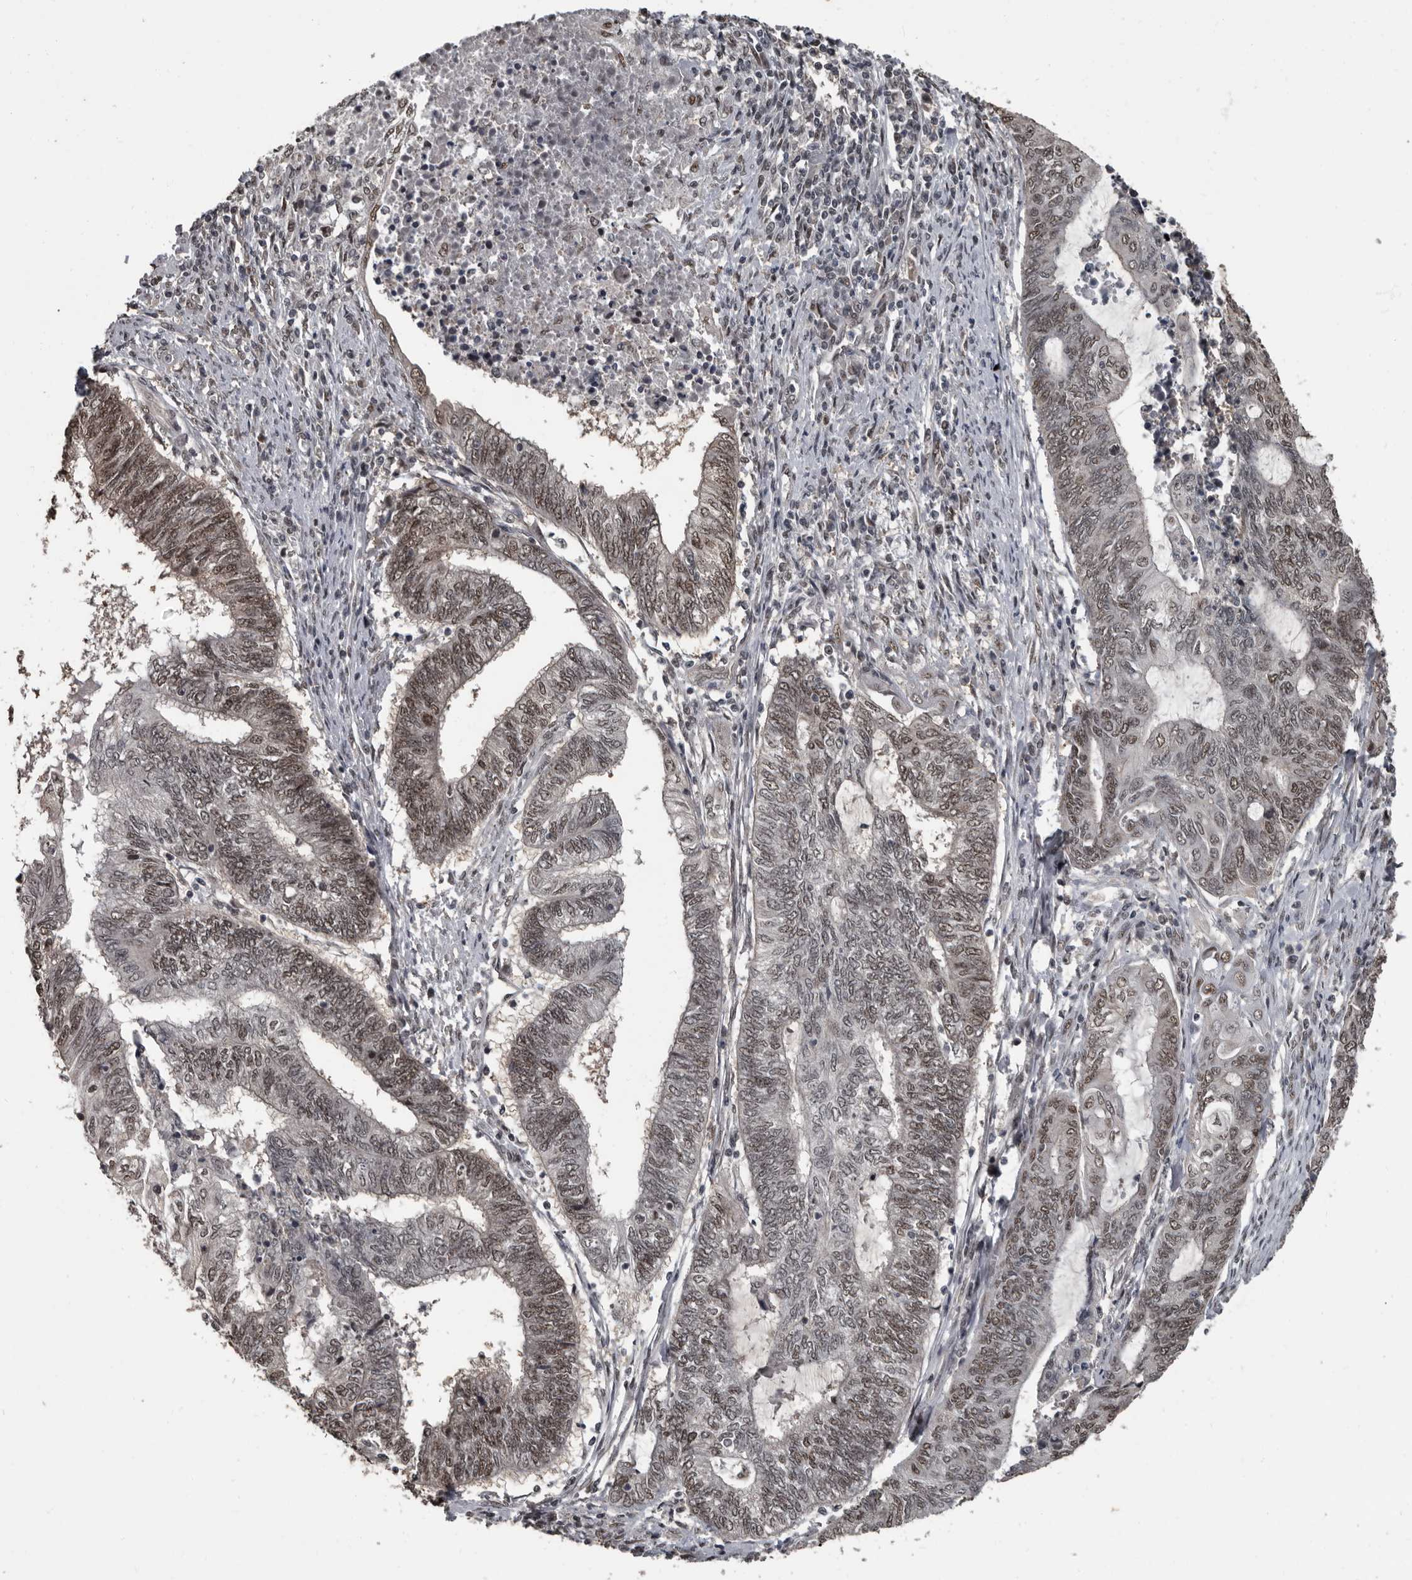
{"staining": {"intensity": "weak", "quantity": ">75%", "location": "nuclear"}, "tissue": "endometrial cancer", "cell_type": "Tumor cells", "image_type": "cancer", "snomed": [{"axis": "morphology", "description": "Adenocarcinoma, NOS"}, {"axis": "topography", "description": "Uterus"}, {"axis": "topography", "description": "Endometrium"}], "caption": "Endometrial cancer stained with a protein marker demonstrates weak staining in tumor cells.", "gene": "CHD1L", "patient": {"sex": "female", "age": 70}}